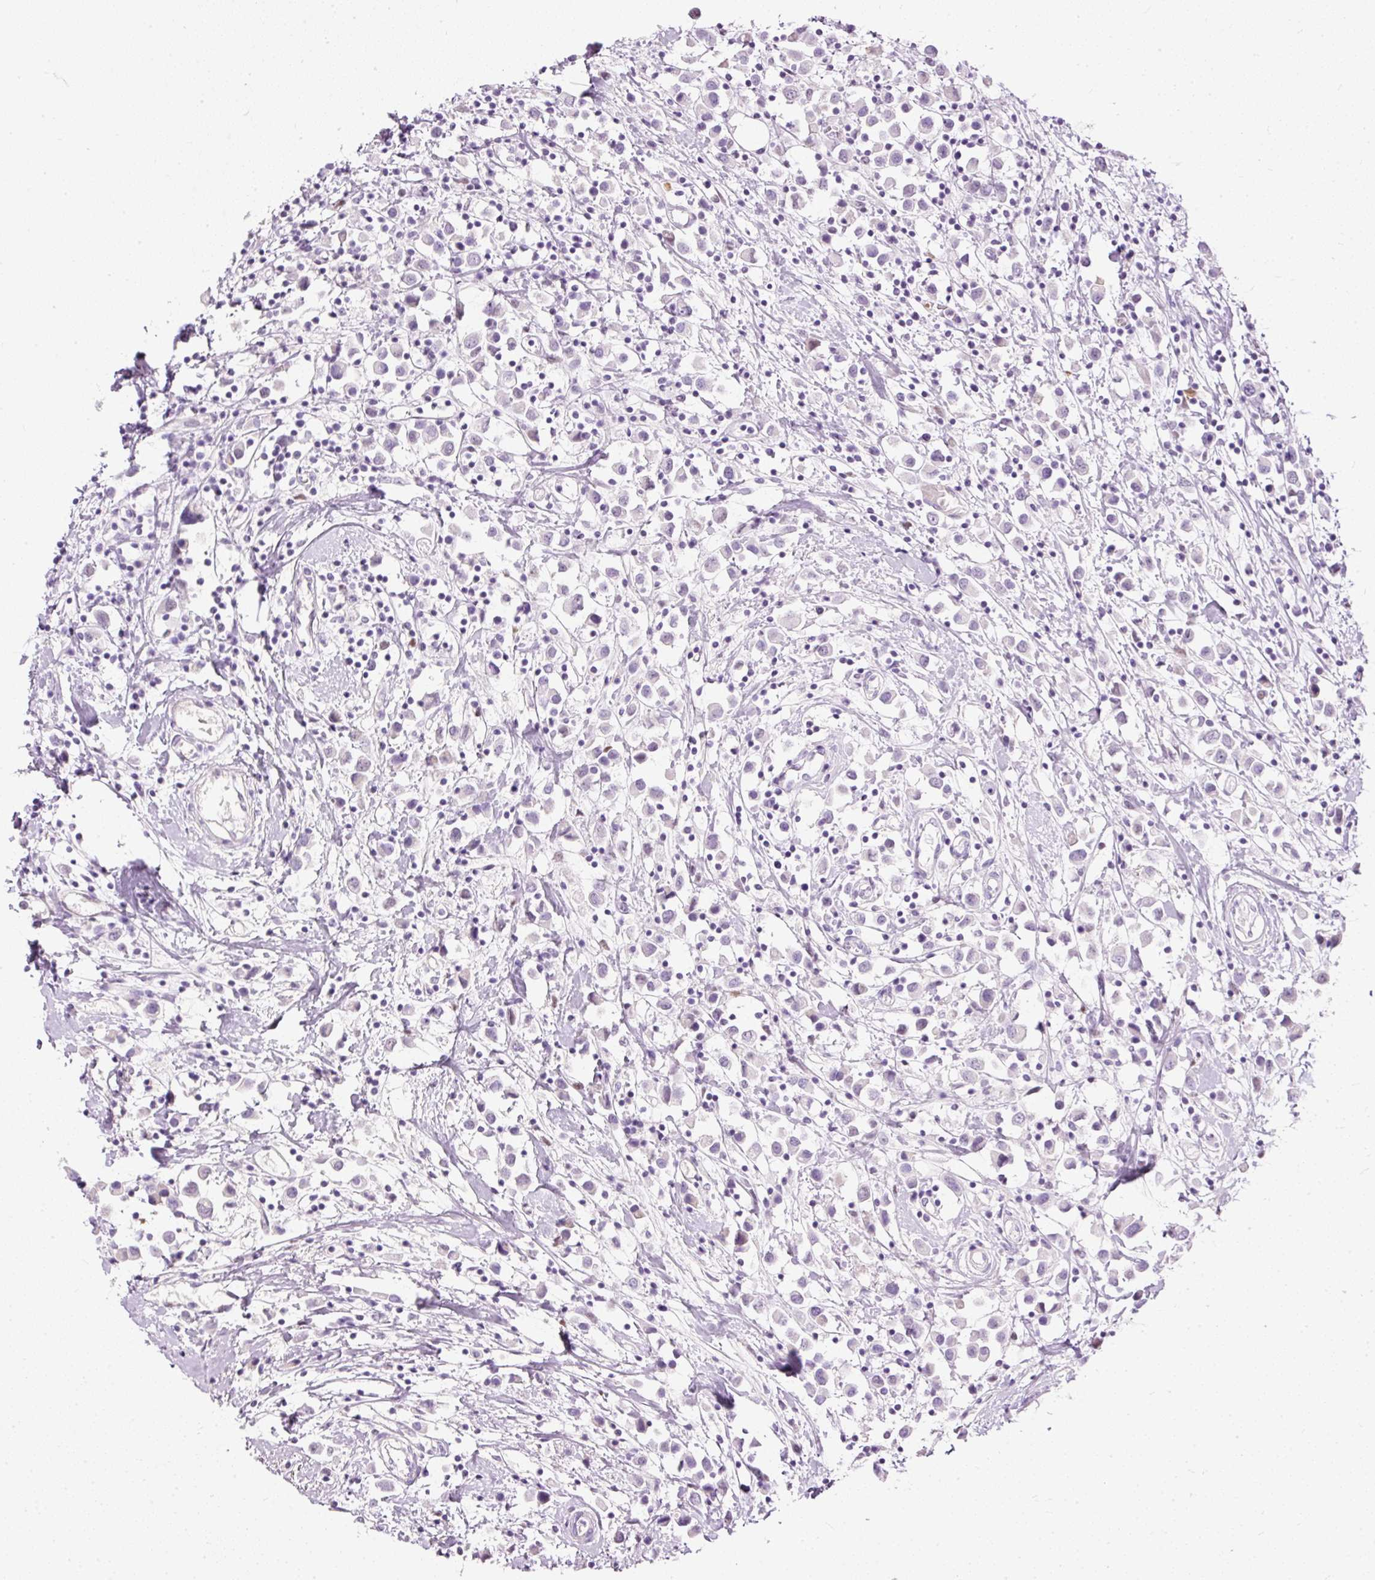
{"staining": {"intensity": "negative", "quantity": "none", "location": "none"}, "tissue": "breast cancer", "cell_type": "Tumor cells", "image_type": "cancer", "snomed": [{"axis": "morphology", "description": "Duct carcinoma"}, {"axis": "topography", "description": "Breast"}], "caption": "Photomicrograph shows no protein expression in tumor cells of breast invasive ductal carcinoma tissue.", "gene": "PDE6B", "patient": {"sex": "female", "age": 61}}